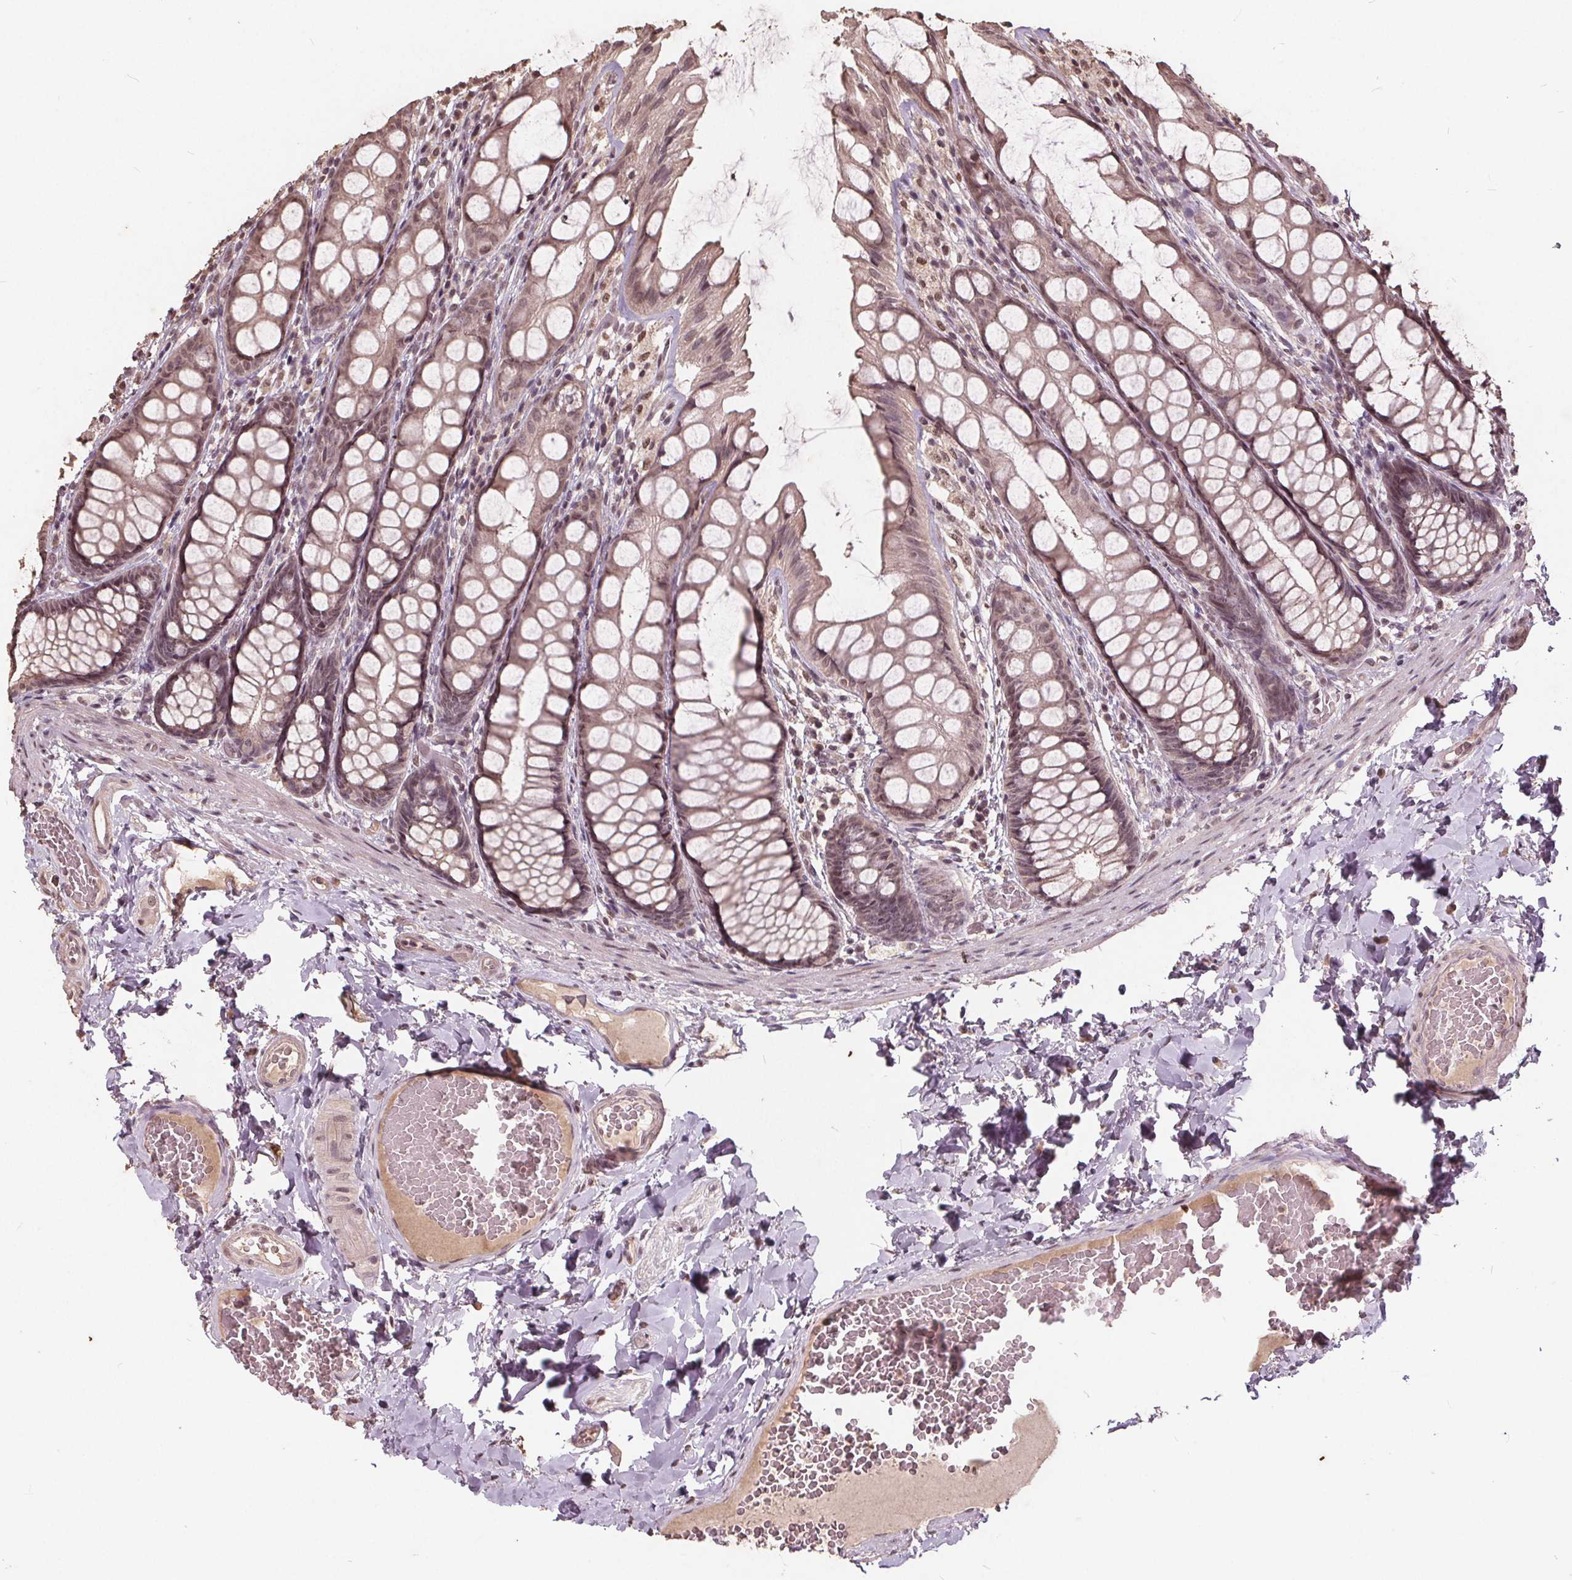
{"staining": {"intensity": "weak", "quantity": ">75%", "location": "nuclear"}, "tissue": "colon", "cell_type": "Endothelial cells", "image_type": "normal", "snomed": [{"axis": "morphology", "description": "Normal tissue, NOS"}, {"axis": "topography", "description": "Colon"}], "caption": "DAB immunohistochemical staining of normal colon shows weak nuclear protein staining in approximately >75% of endothelial cells. (DAB (3,3'-diaminobenzidine) IHC, brown staining for protein, blue staining for nuclei).", "gene": "DNMT3B", "patient": {"sex": "male", "age": 47}}